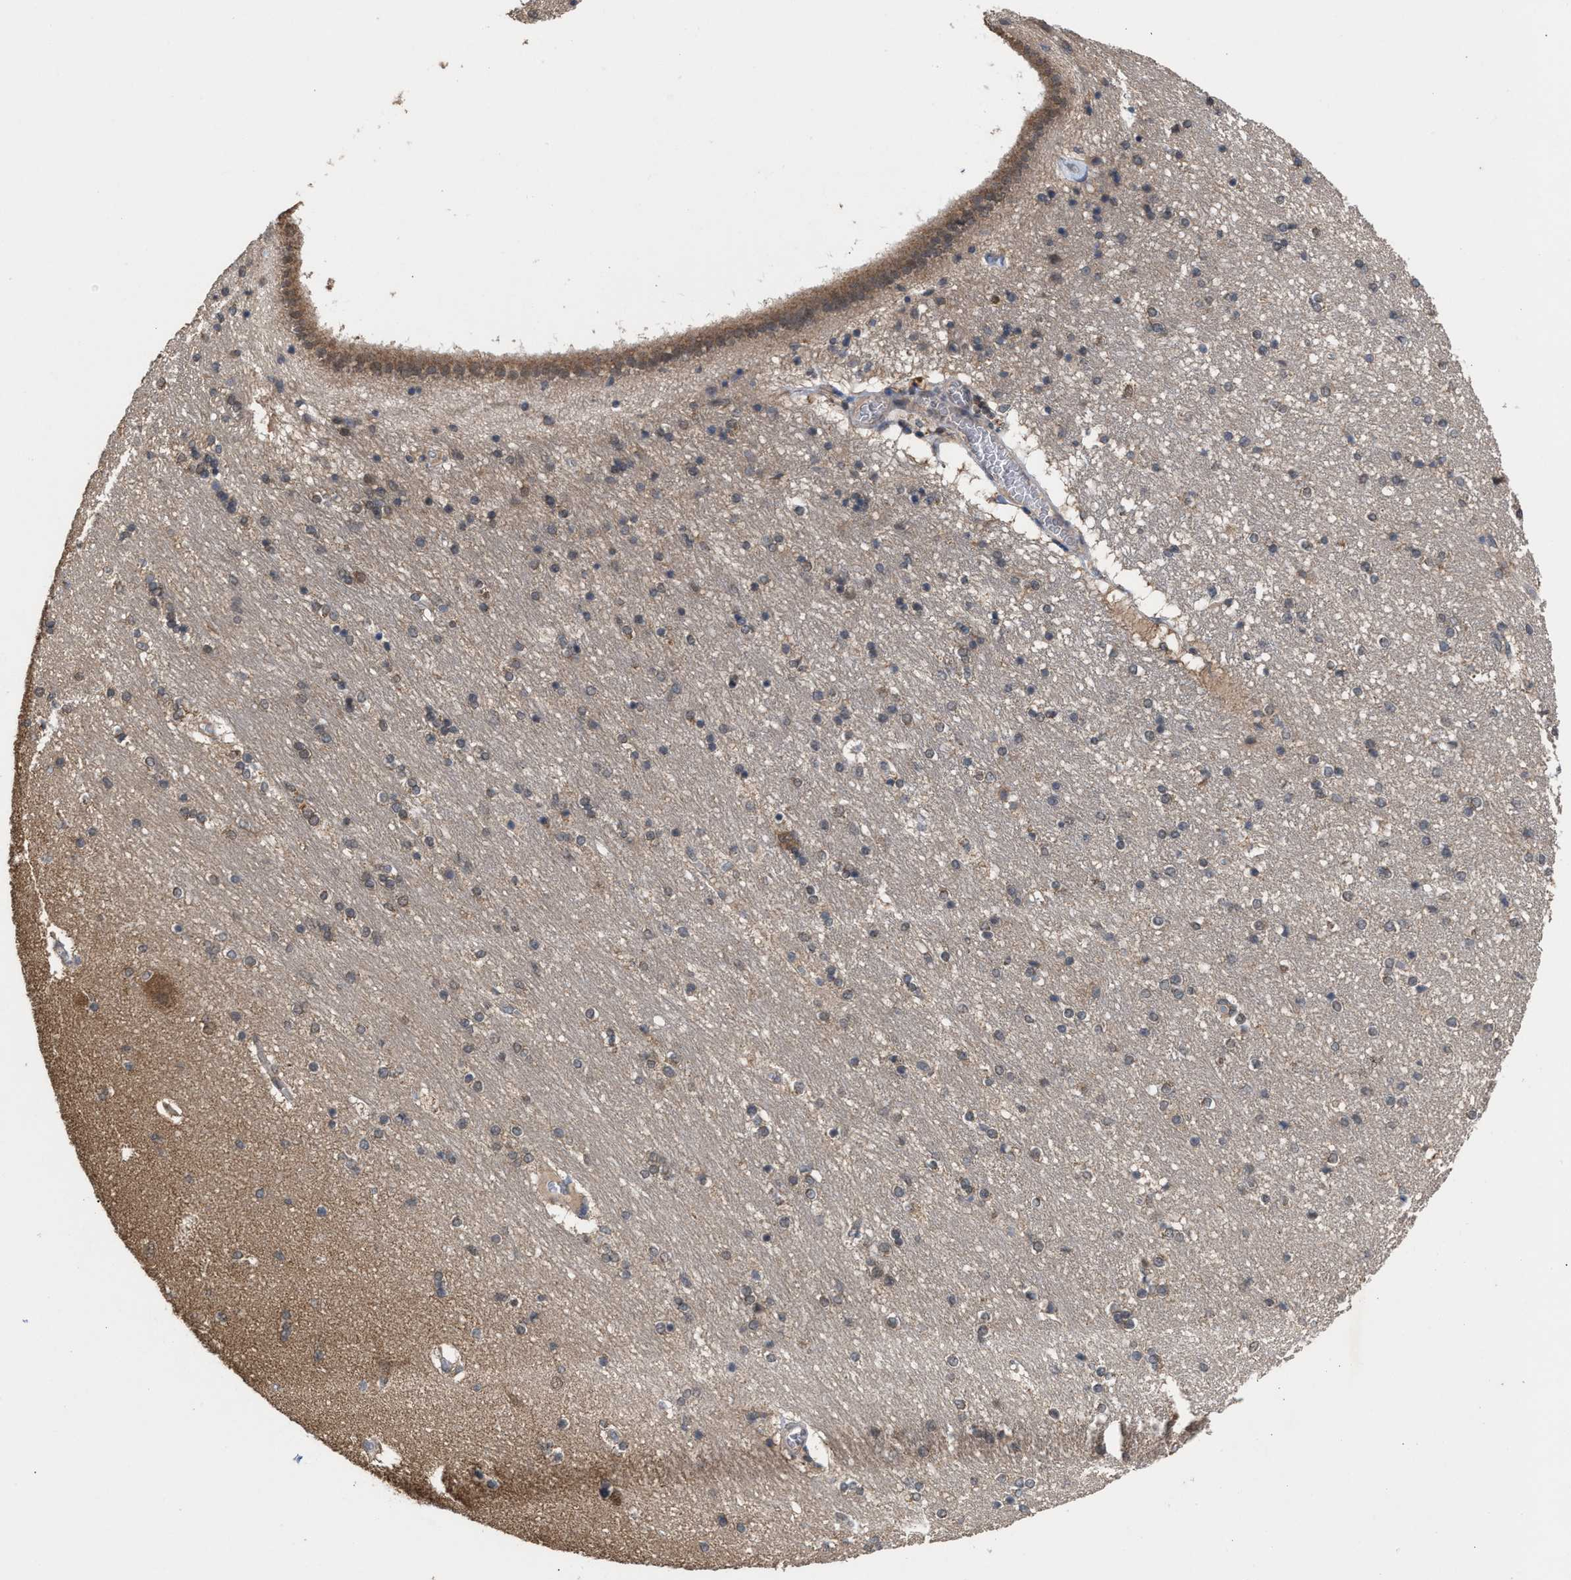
{"staining": {"intensity": "moderate", "quantity": "<25%", "location": "cytoplasmic/membranous,nuclear"}, "tissue": "hippocampus", "cell_type": "Glial cells", "image_type": "normal", "snomed": [{"axis": "morphology", "description": "Normal tissue, NOS"}, {"axis": "topography", "description": "Hippocampus"}], "caption": "This histopathology image shows unremarkable hippocampus stained with immunohistochemistry (IHC) to label a protein in brown. The cytoplasmic/membranous,nuclear of glial cells show moderate positivity for the protein. Nuclei are counter-stained blue.", "gene": "C9orf78", "patient": {"sex": "female", "age": 54}}